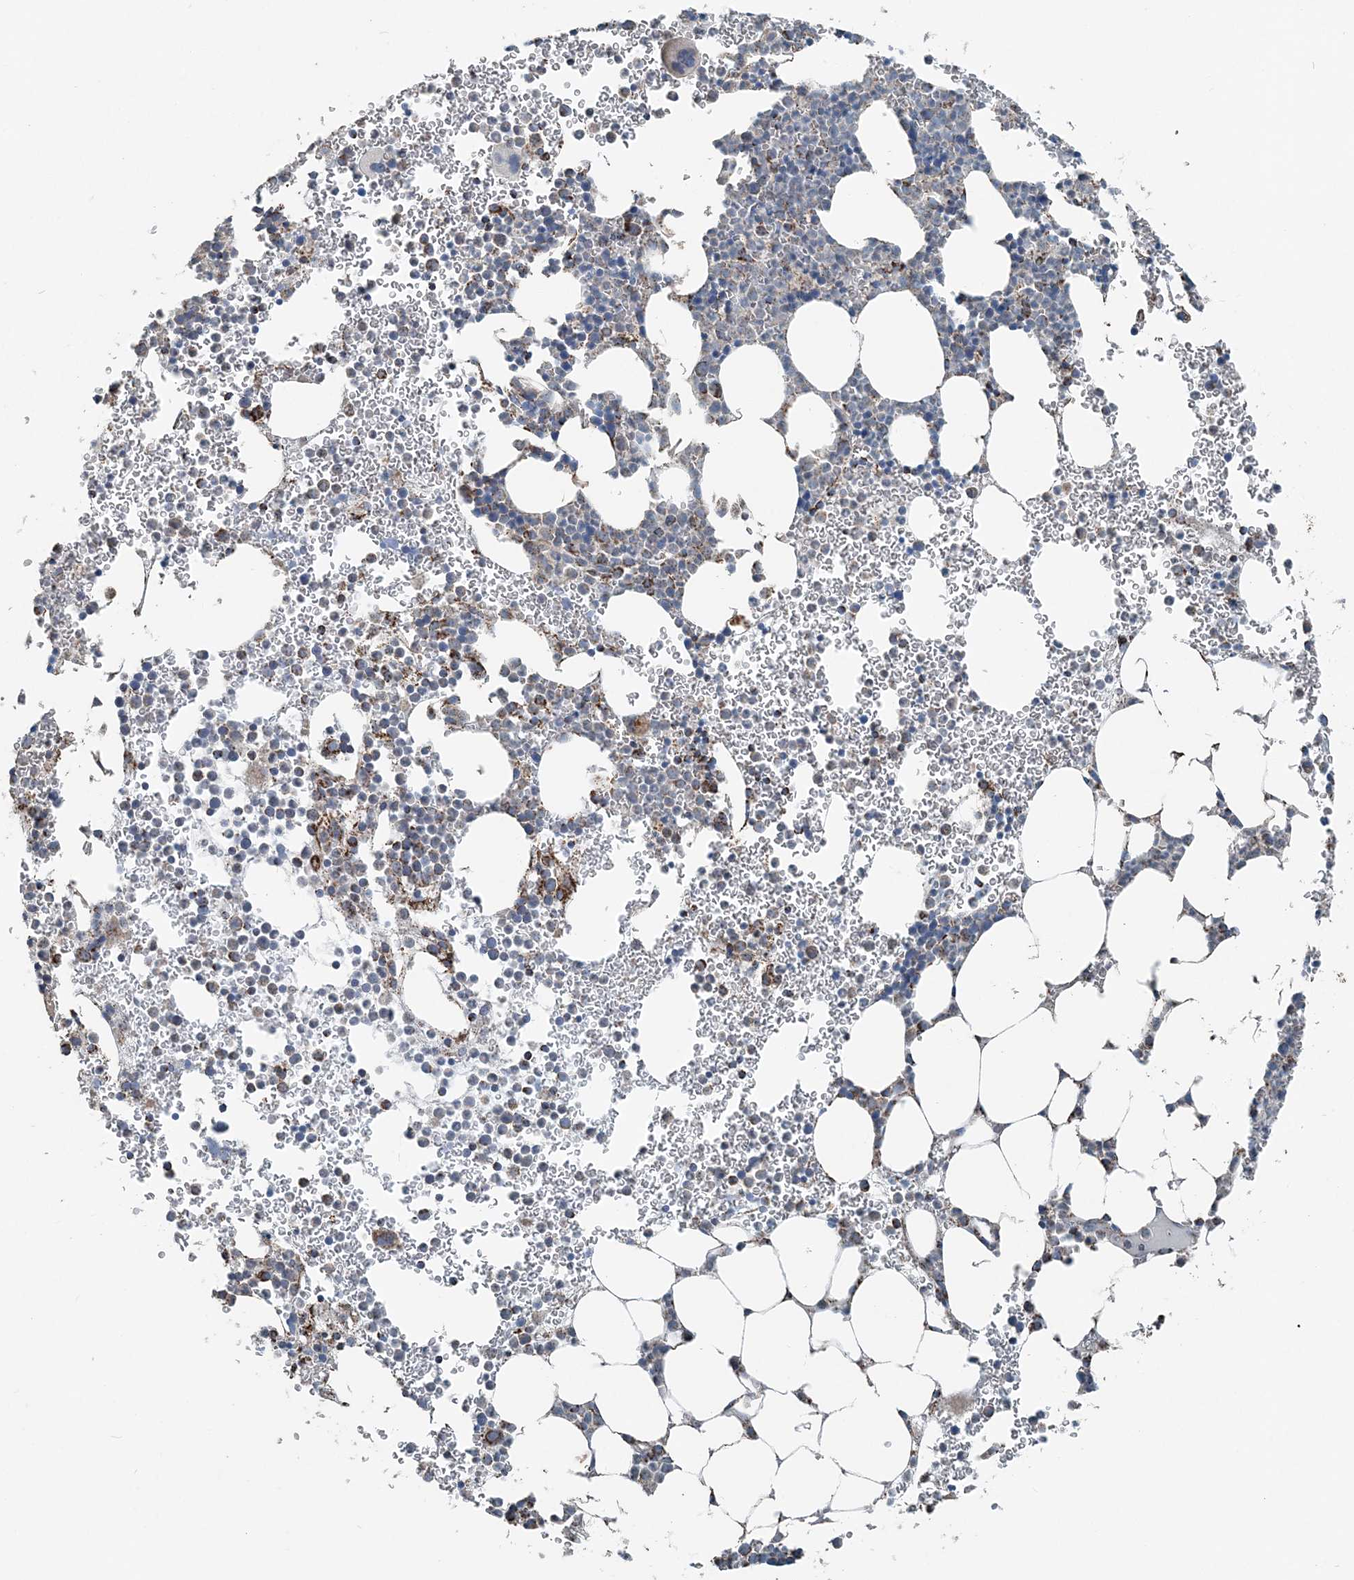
{"staining": {"intensity": "moderate", "quantity": "25%-75%", "location": "cytoplasmic/membranous"}, "tissue": "bone marrow", "cell_type": "Hematopoietic cells", "image_type": "normal", "snomed": [{"axis": "morphology", "description": "Normal tissue, NOS"}, {"axis": "topography", "description": "Bone marrow"}], "caption": "Immunohistochemical staining of benign bone marrow shows medium levels of moderate cytoplasmic/membranous staining in about 25%-75% of hematopoietic cells. (DAB (3,3'-diaminobenzidine) IHC, brown staining for protein, blue staining for nuclei).", "gene": "SUCLG1", "patient": {"sex": "female", "age": 78}}